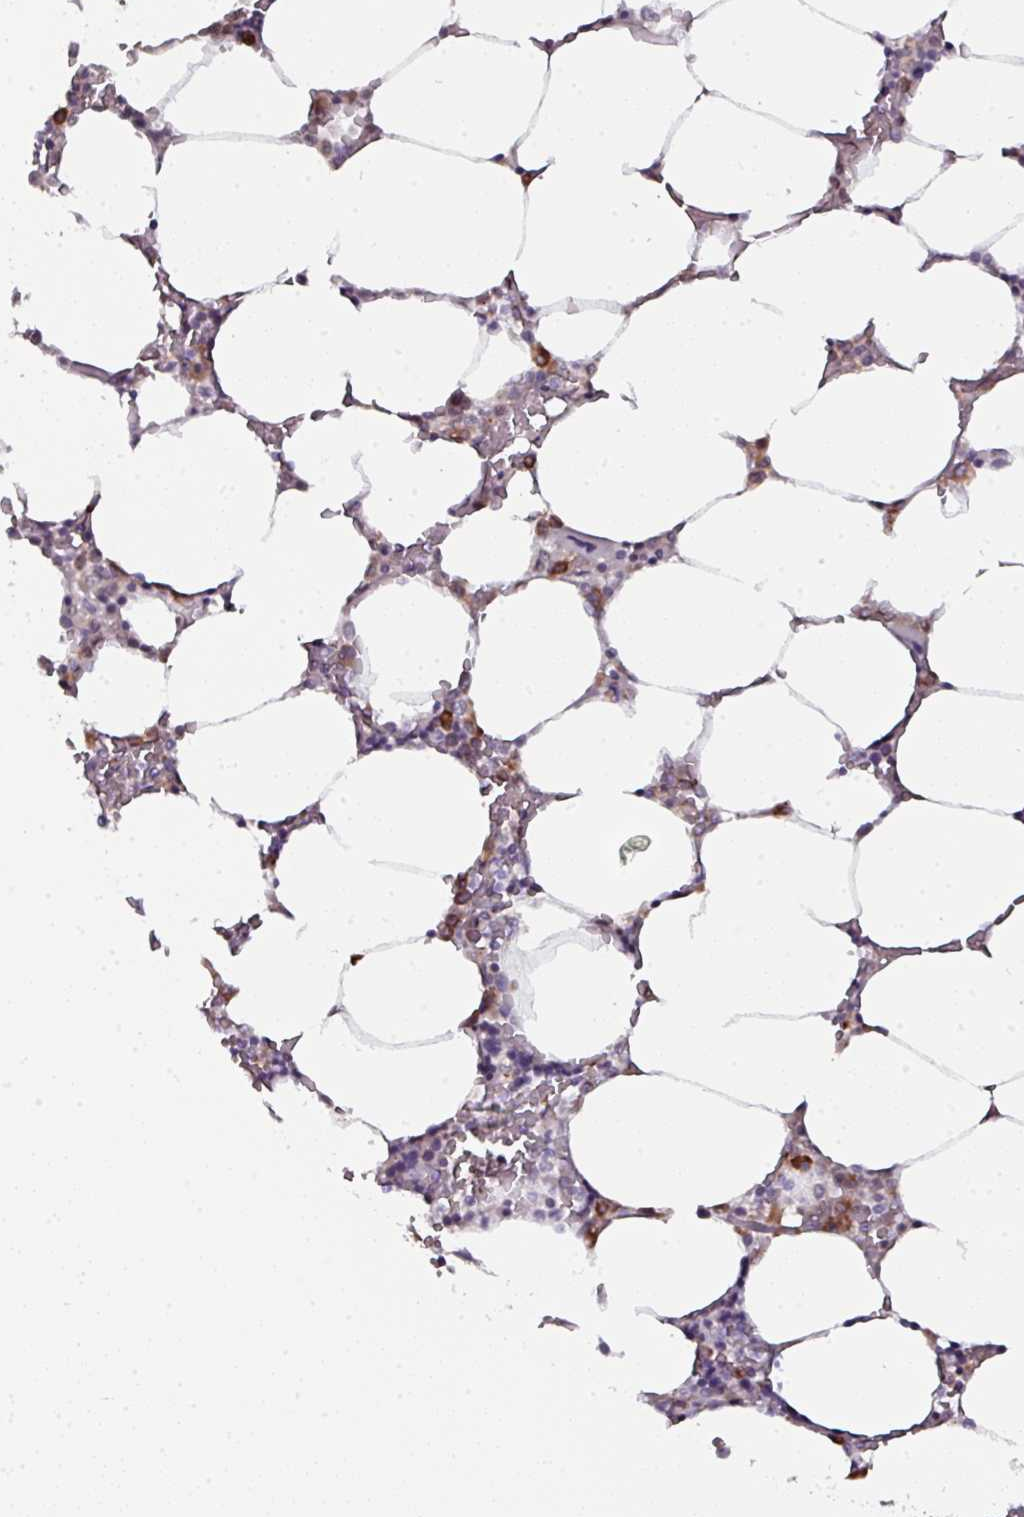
{"staining": {"intensity": "strong", "quantity": "<25%", "location": "cytoplasmic/membranous"}, "tissue": "bone marrow", "cell_type": "Hematopoietic cells", "image_type": "normal", "snomed": [{"axis": "morphology", "description": "Normal tissue, NOS"}, {"axis": "topography", "description": "Bone marrow"}], "caption": "High-magnification brightfield microscopy of benign bone marrow stained with DAB (3,3'-diaminobenzidine) (brown) and counterstained with hematoxylin (blue). hematopoietic cells exhibit strong cytoplasmic/membranous positivity is appreciated in approximately<25% of cells.", "gene": "APOLD1", "patient": {"sex": "male", "age": 64}}